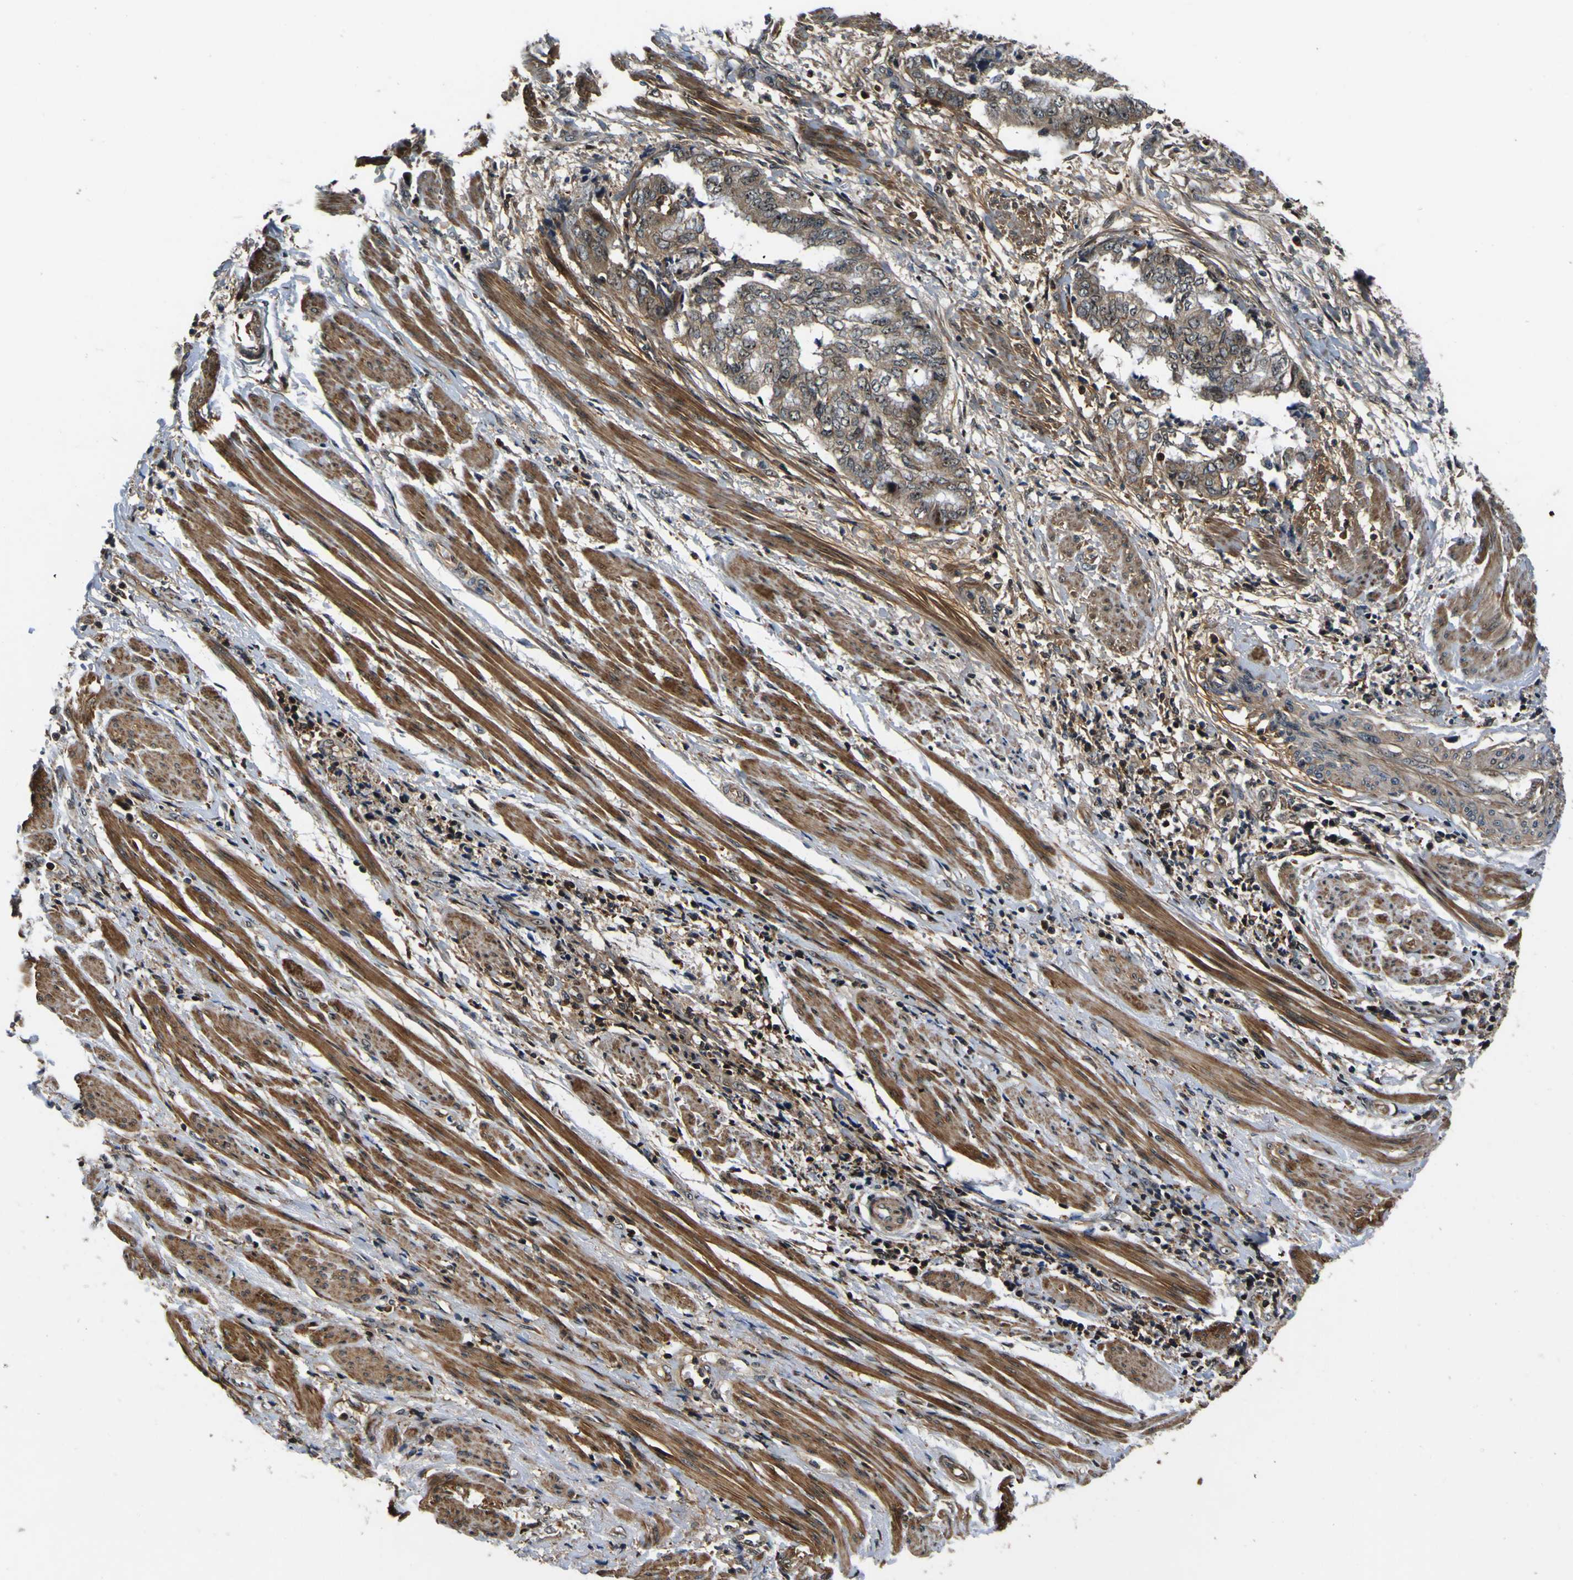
{"staining": {"intensity": "weak", "quantity": ">75%", "location": "cytoplasmic/membranous"}, "tissue": "endometrial cancer", "cell_type": "Tumor cells", "image_type": "cancer", "snomed": [{"axis": "morphology", "description": "Necrosis, NOS"}, {"axis": "morphology", "description": "Adenocarcinoma, NOS"}, {"axis": "topography", "description": "Endometrium"}], "caption": "Immunohistochemistry staining of adenocarcinoma (endometrial), which demonstrates low levels of weak cytoplasmic/membranous expression in about >75% of tumor cells indicating weak cytoplasmic/membranous protein staining. The staining was performed using DAB (3,3'-diaminobenzidine) (brown) for protein detection and nuclei were counterstained in hematoxylin (blue).", "gene": "LRP4", "patient": {"sex": "female", "age": 79}}